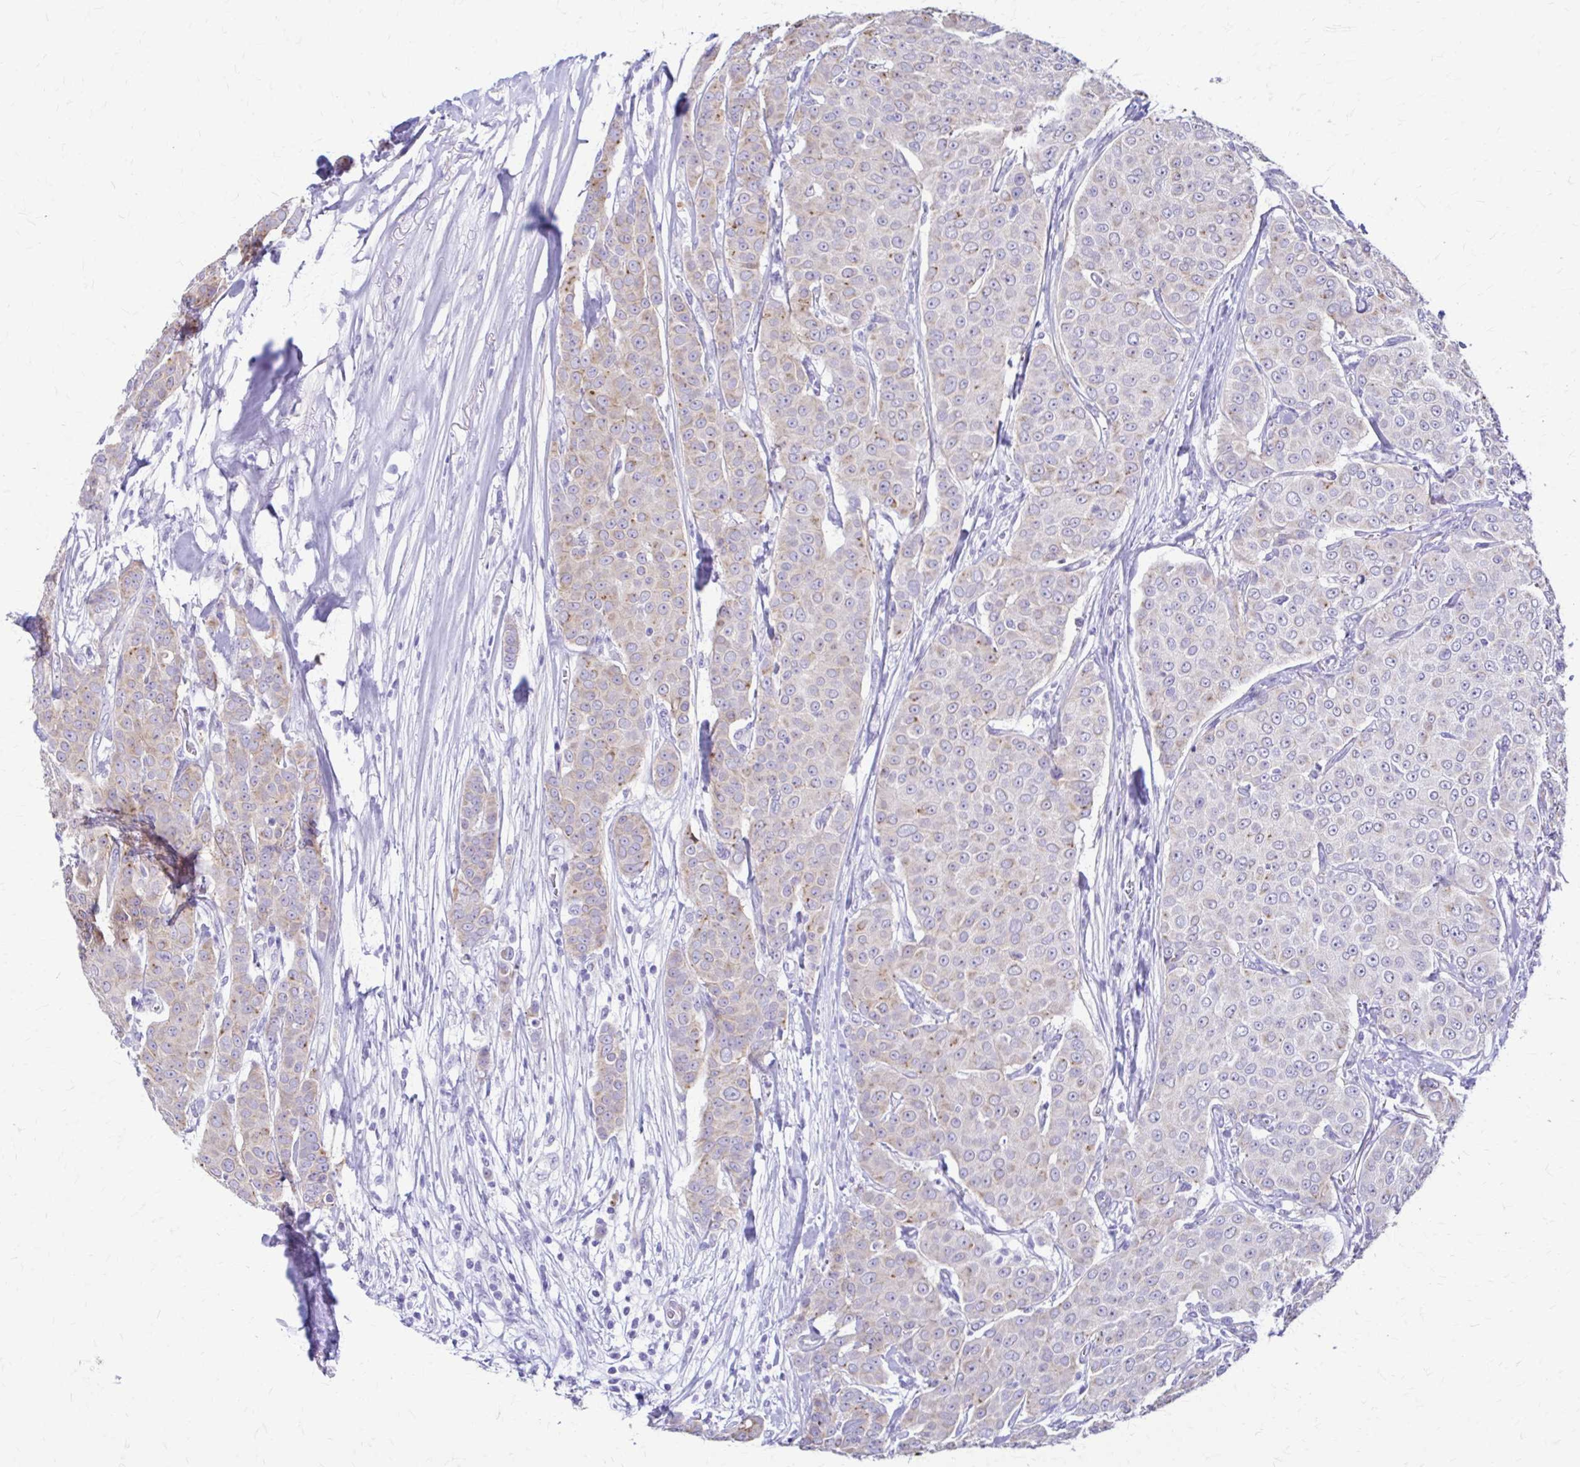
{"staining": {"intensity": "weak", "quantity": "25%-75%", "location": "cytoplasmic/membranous"}, "tissue": "breast cancer", "cell_type": "Tumor cells", "image_type": "cancer", "snomed": [{"axis": "morphology", "description": "Duct carcinoma"}, {"axis": "topography", "description": "Breast"}], "caption": "An immunohistochemistry (IHC) micrograph of tumor tissue is shown. Protein staining in brown shows weak cytoplasmic/membranous positivity in breast cancer (infiltrating ductal carcinoma) within tumor cells. (brown staining indicates protein expression, while blue staining denotes nuclei).", "gene": "DSP", "patient": {"sex": "female", "age": 91}}